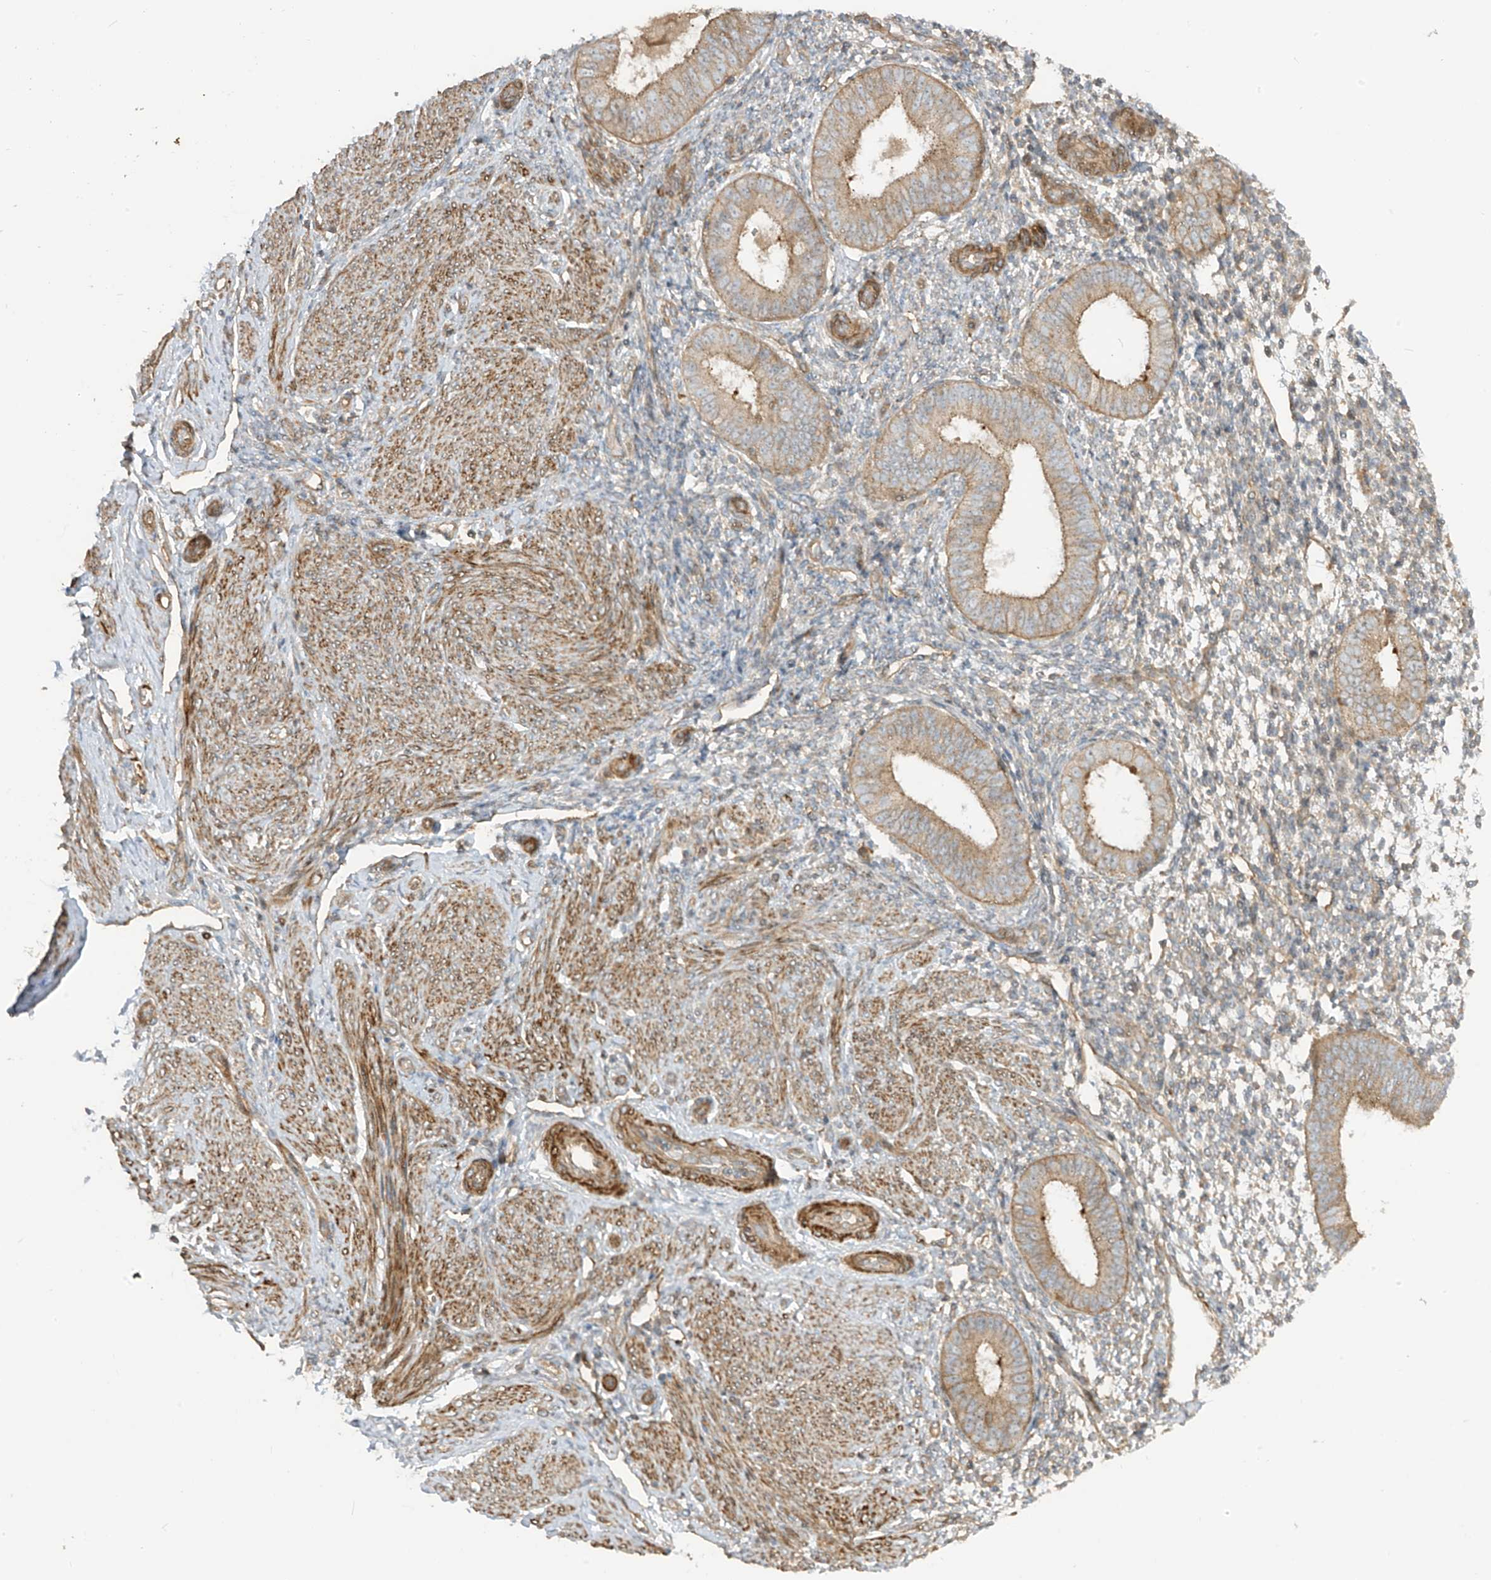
{"staining": {"intensity": "weak", "quantity": "25%-75%", "location": "cytoplasmic/membranous"}, "tissue": "endometrium", "cell_type": "Cells in endometrial stroma", "image_type": "normal", "snomed": [{"axis": "morphology", "description": "Normal tissue, NOS"}, {"axis": "topography", "description": "Uterus"}, {"axis": "topography", "description": "Endometrium"}], "caption": "Weak cytoplasmic/membranous protein positivity is appreciated in about 25%-75% of cells in endometrial stroma in endometrium. (Stains: DAB in brown, nuclei in blue, Microscopy: brightfield microscopy at high magnification).", "gene": "ENTR1", "patient": {"sex": "female", "age": 48}}